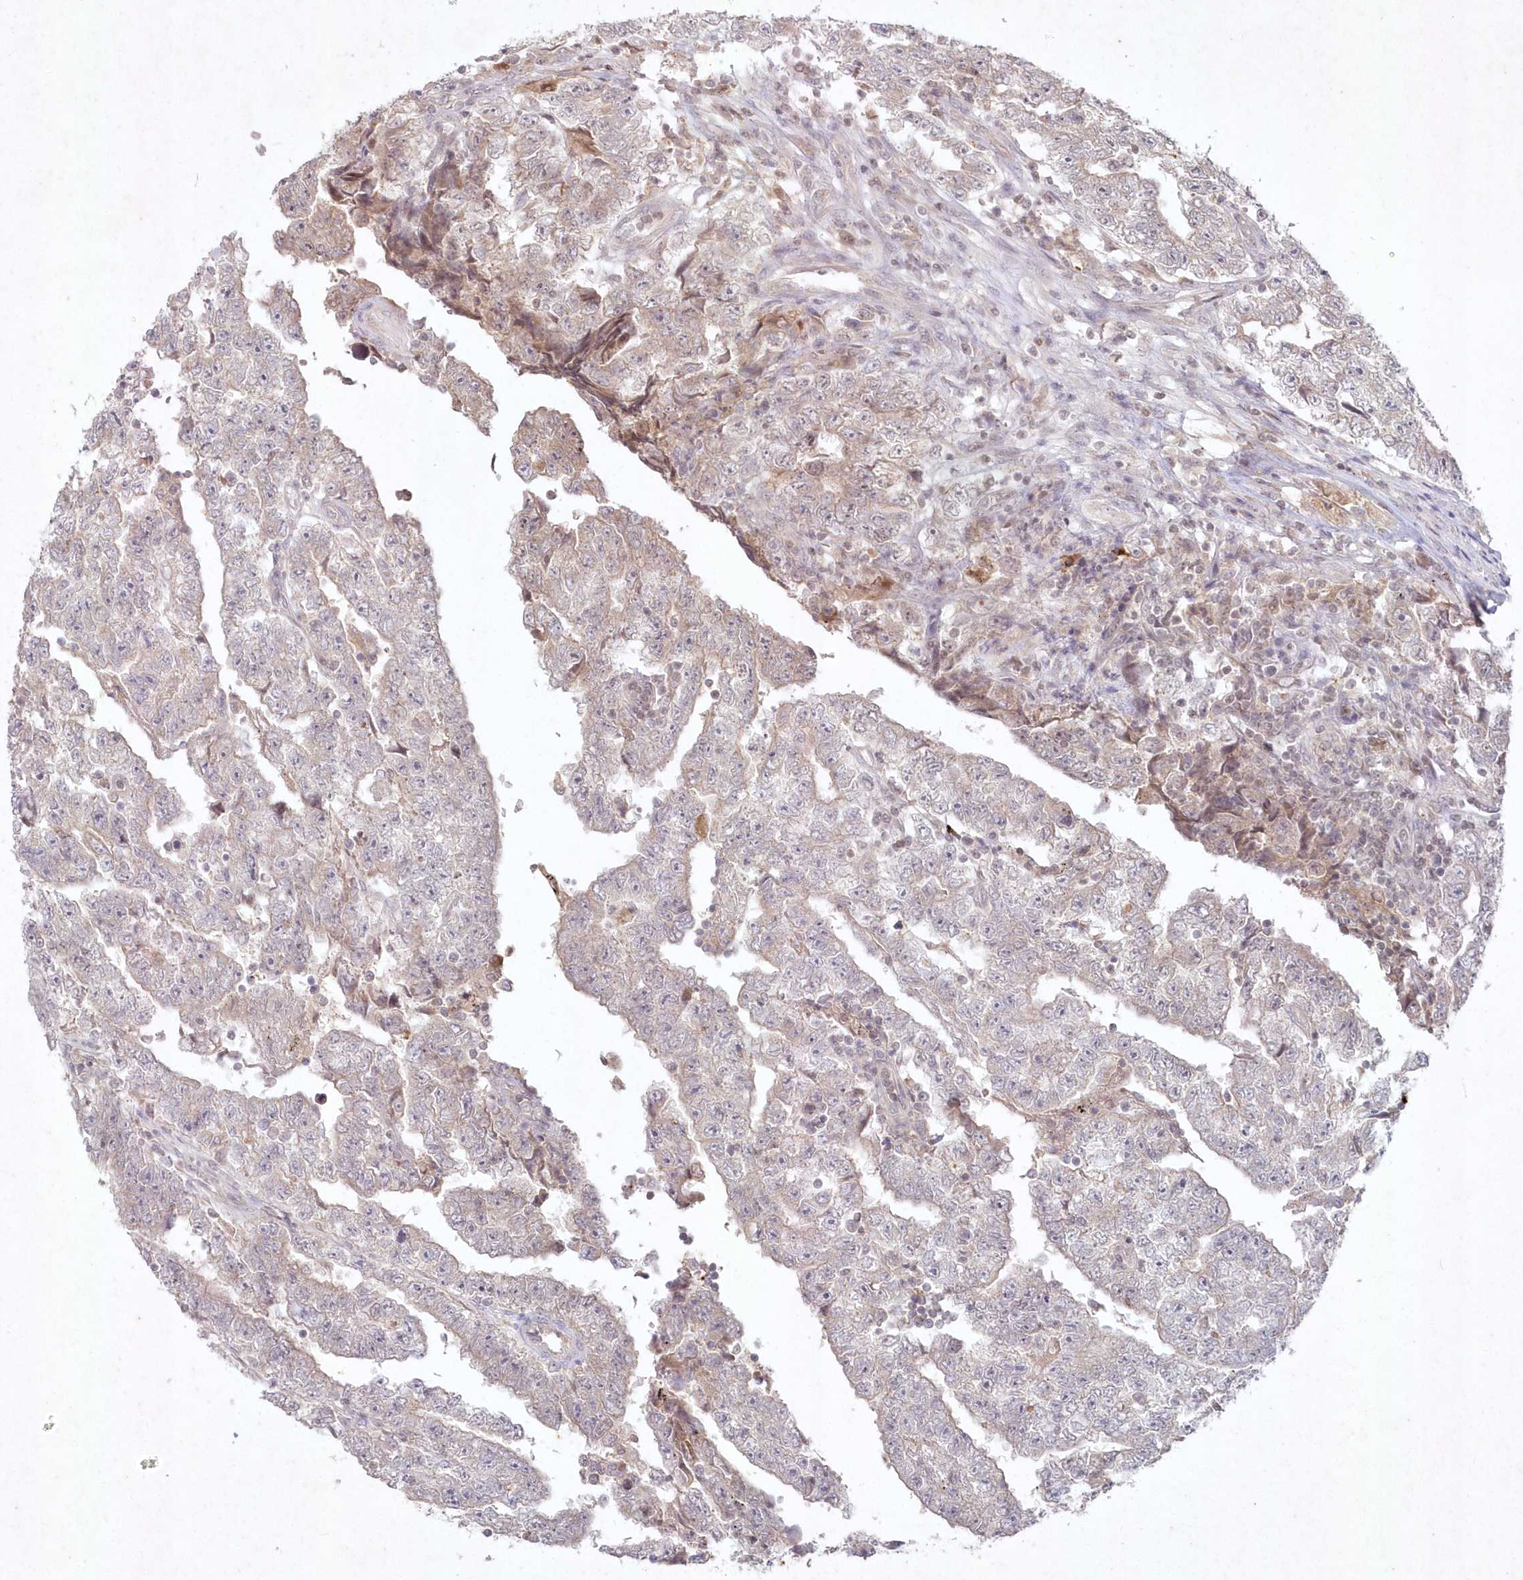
{"staining": {"intensity": "negative", "quantity": "none", "location": "none"}, "tissue": "testis cancer", "cell_type": "Tumor cells", "image_type": "cancer", "snomed": [{"axis": "morphology", "description": "Carcinoma, Embryonal, NOS"}, {"axis": "topography", "description": "Testis"}], "caption": "The IHC photomicrograph has no significant expression in tumor cells of testis cancer tissue.", "gene": "ASCC1", "patient": {"sex": "male", "age": 25}}